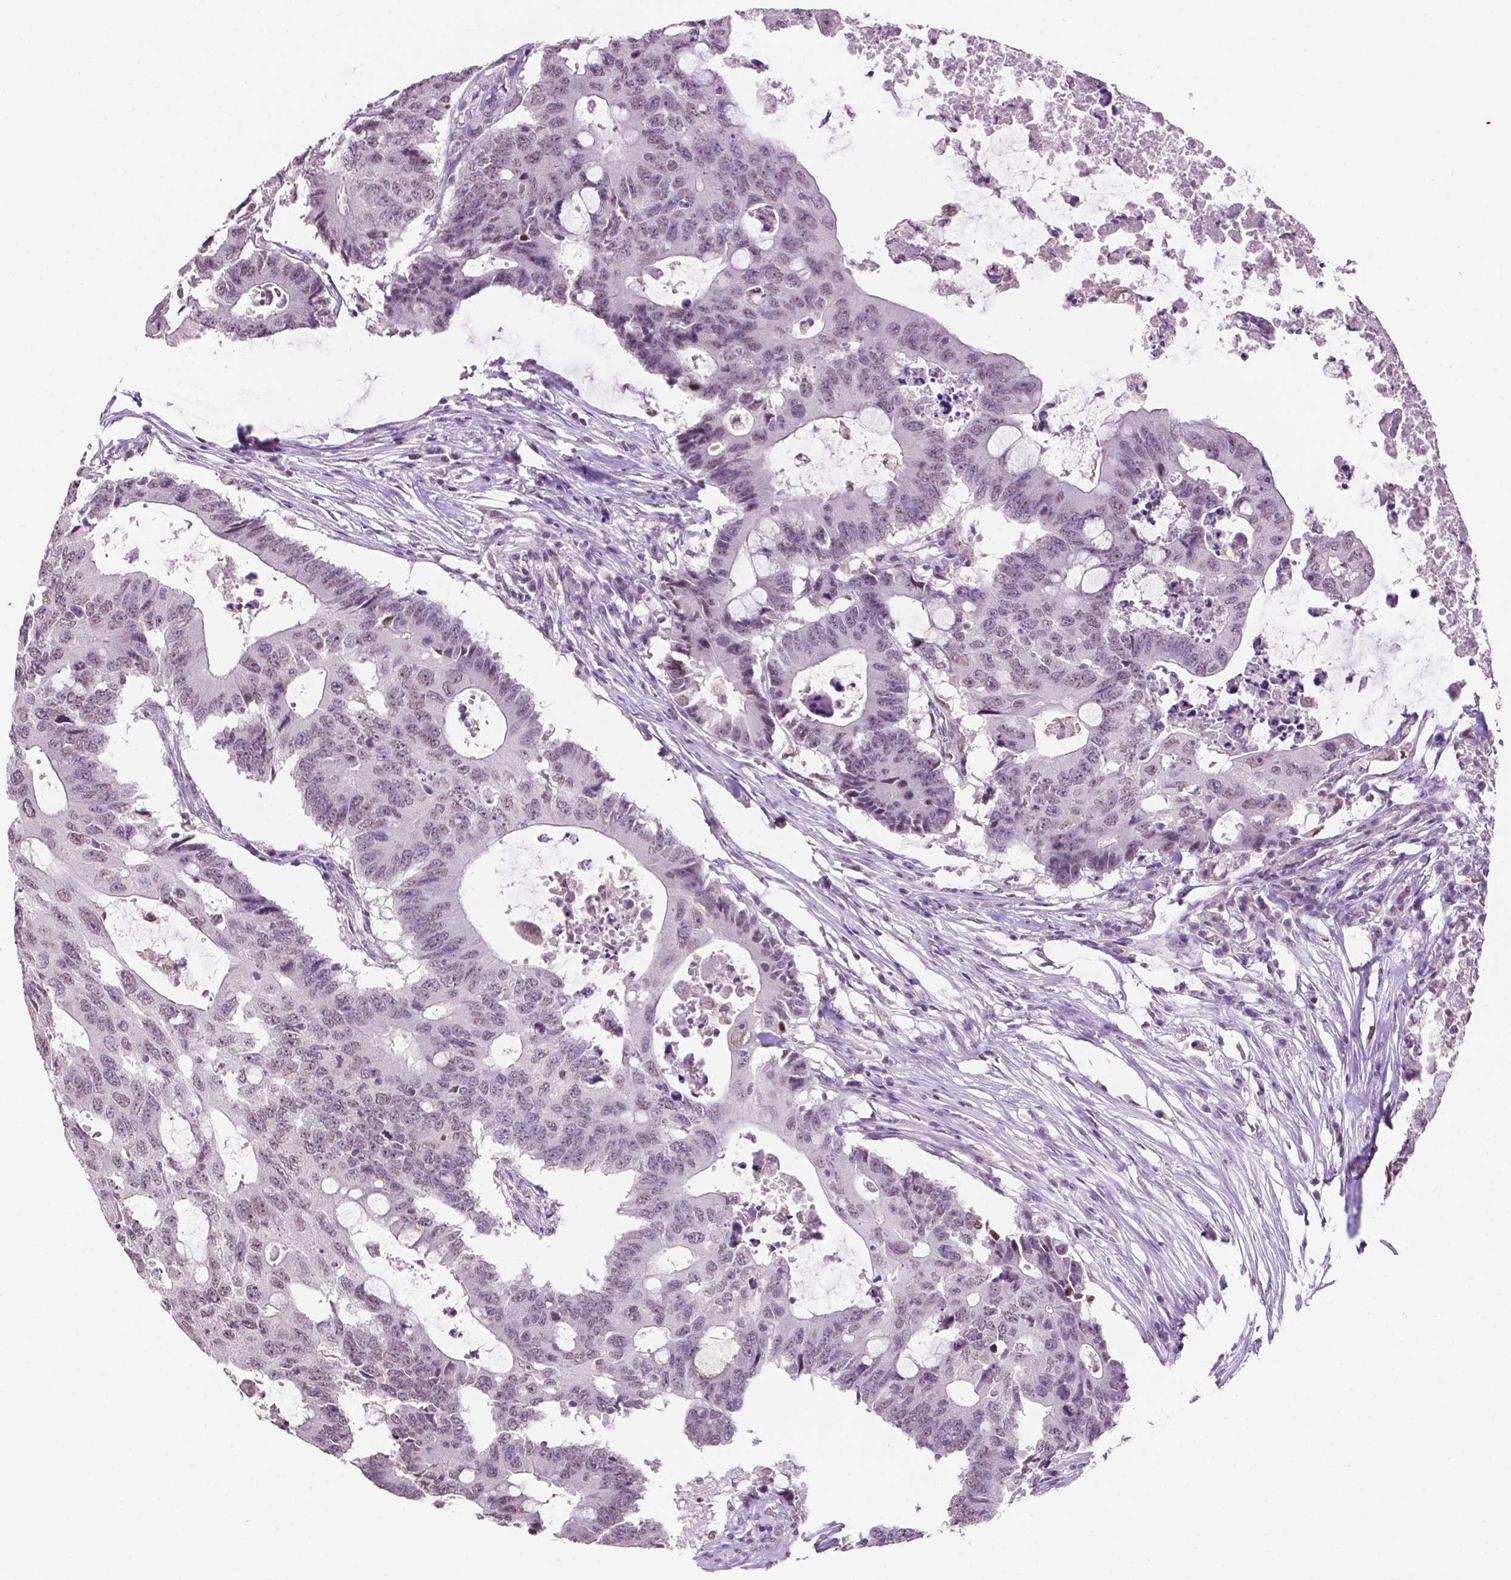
{"staining": {"intensity": "negative", "quantity": "none", "location": "none"}, "tissue": "colorectal cancer", "cell_type": "Tumor cells", "image_type": "cancer", "snomed": [{"axis": "morphology", "description": "Adenocarcinoma, NOS"}, {"axis": "topography", "description": "Colon"}], "caption": "This histopathology image is of colorectal cancer stained with immunohistochemistry (IHC) to label a protein in brown with the nuclei are counter-stained blue. There is no expression in tumor cells.", "gene": "PTPN6", "patient": {"sex": "male", "age": 71}}